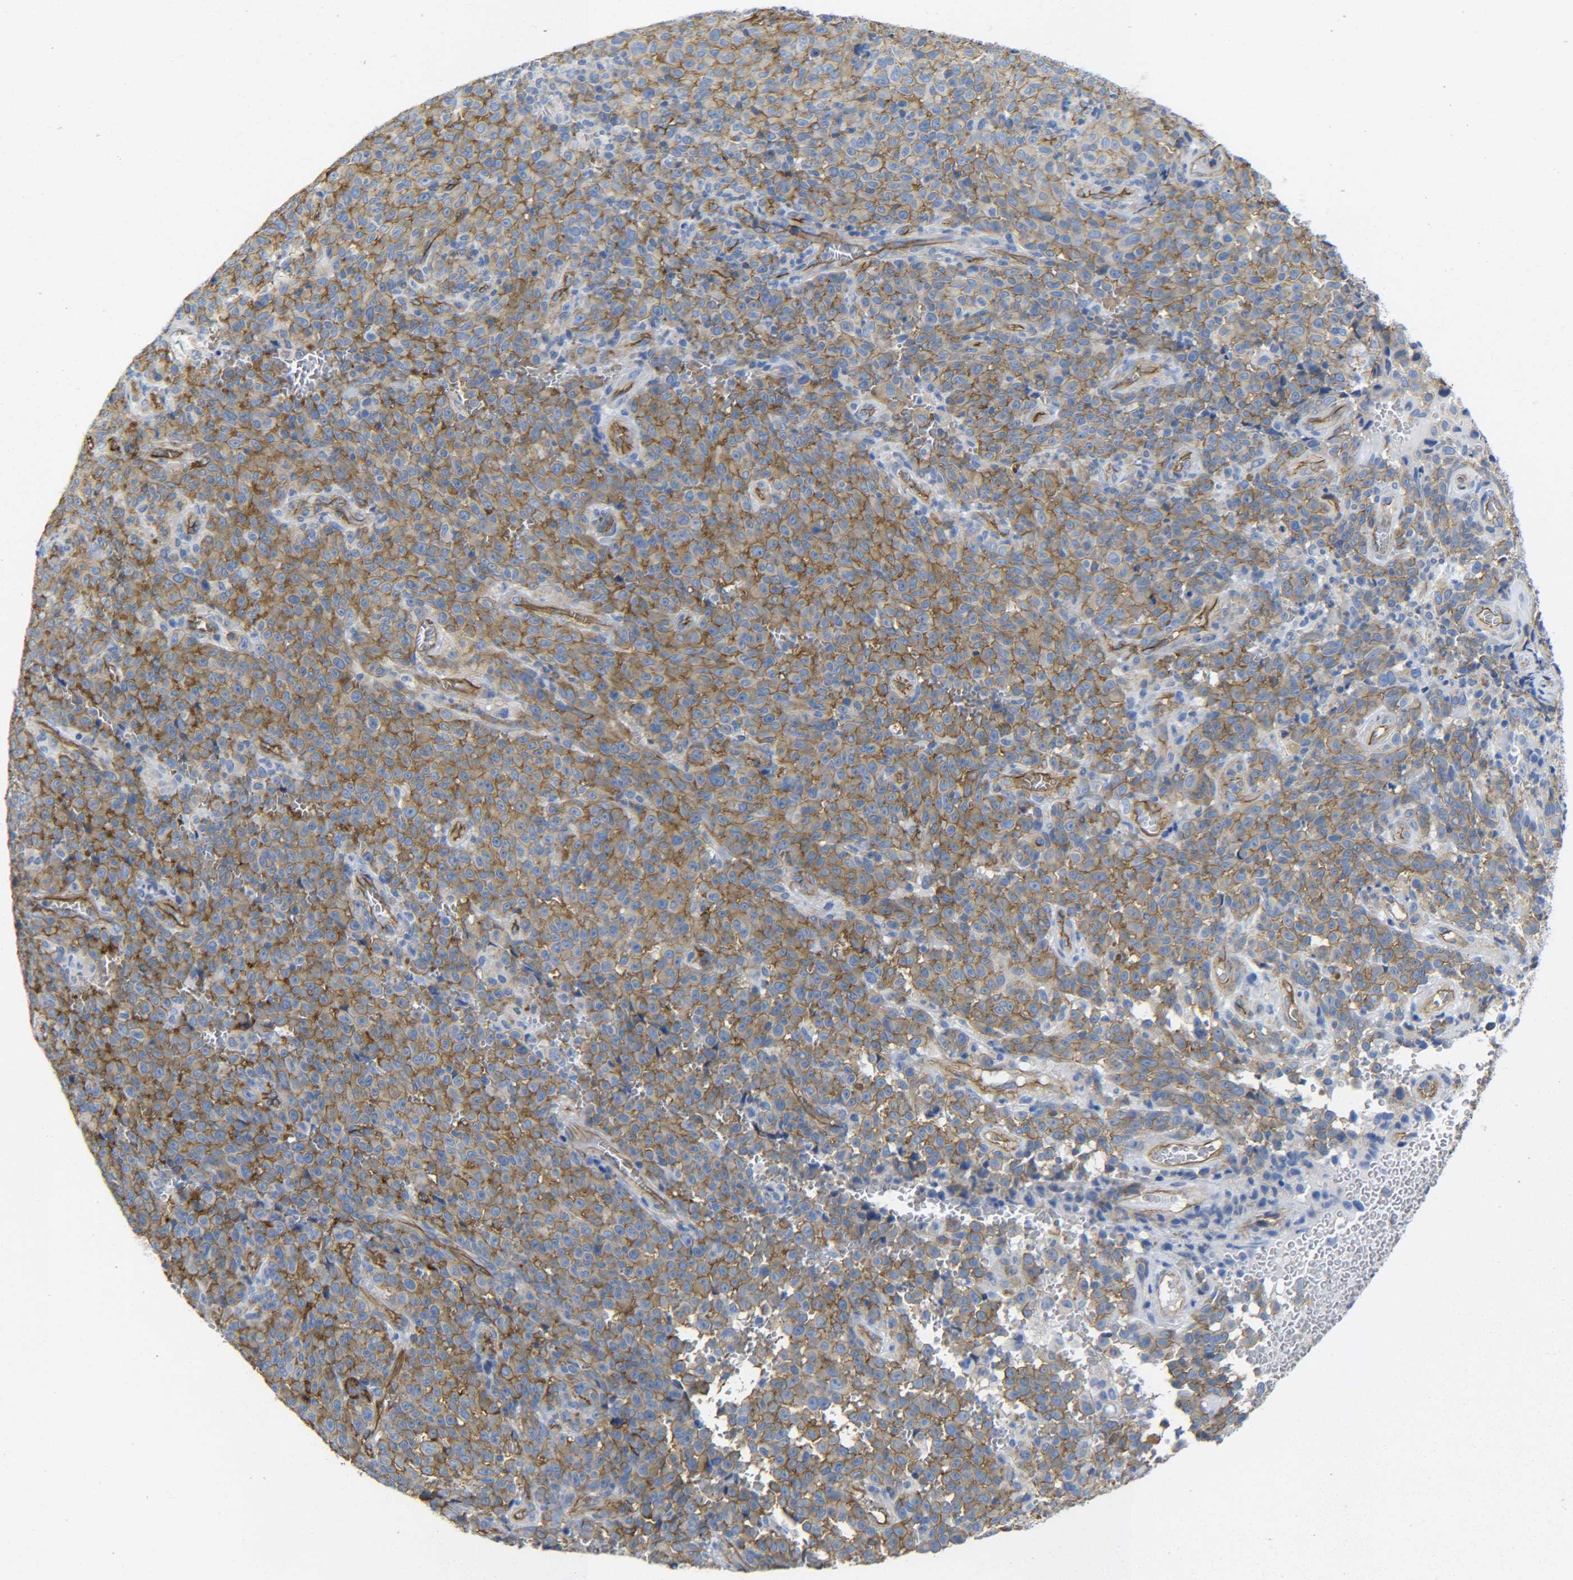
{"staining": {"intensity": "moderate", "quantity": ">75%", "location": "cytoplasmic/membranous"}, "tissue": "melanoma", "cell_type": "Tumor cells", "image_type": "cancer", "snomed": [{"axis": "morphology", "description": "Malignant melanoma, NOS"}, {"axis": "topography", "description": "Skin"}], "caption": "Malignant melanoma stained with DAB immunohistochemistry (IHC) shows medium levels of moderate cytoplasmic/membranous positivity in about >75% of tumor cells.", "gene": "SPTBN1", "patient": {"sex": "female", "age": 82}}